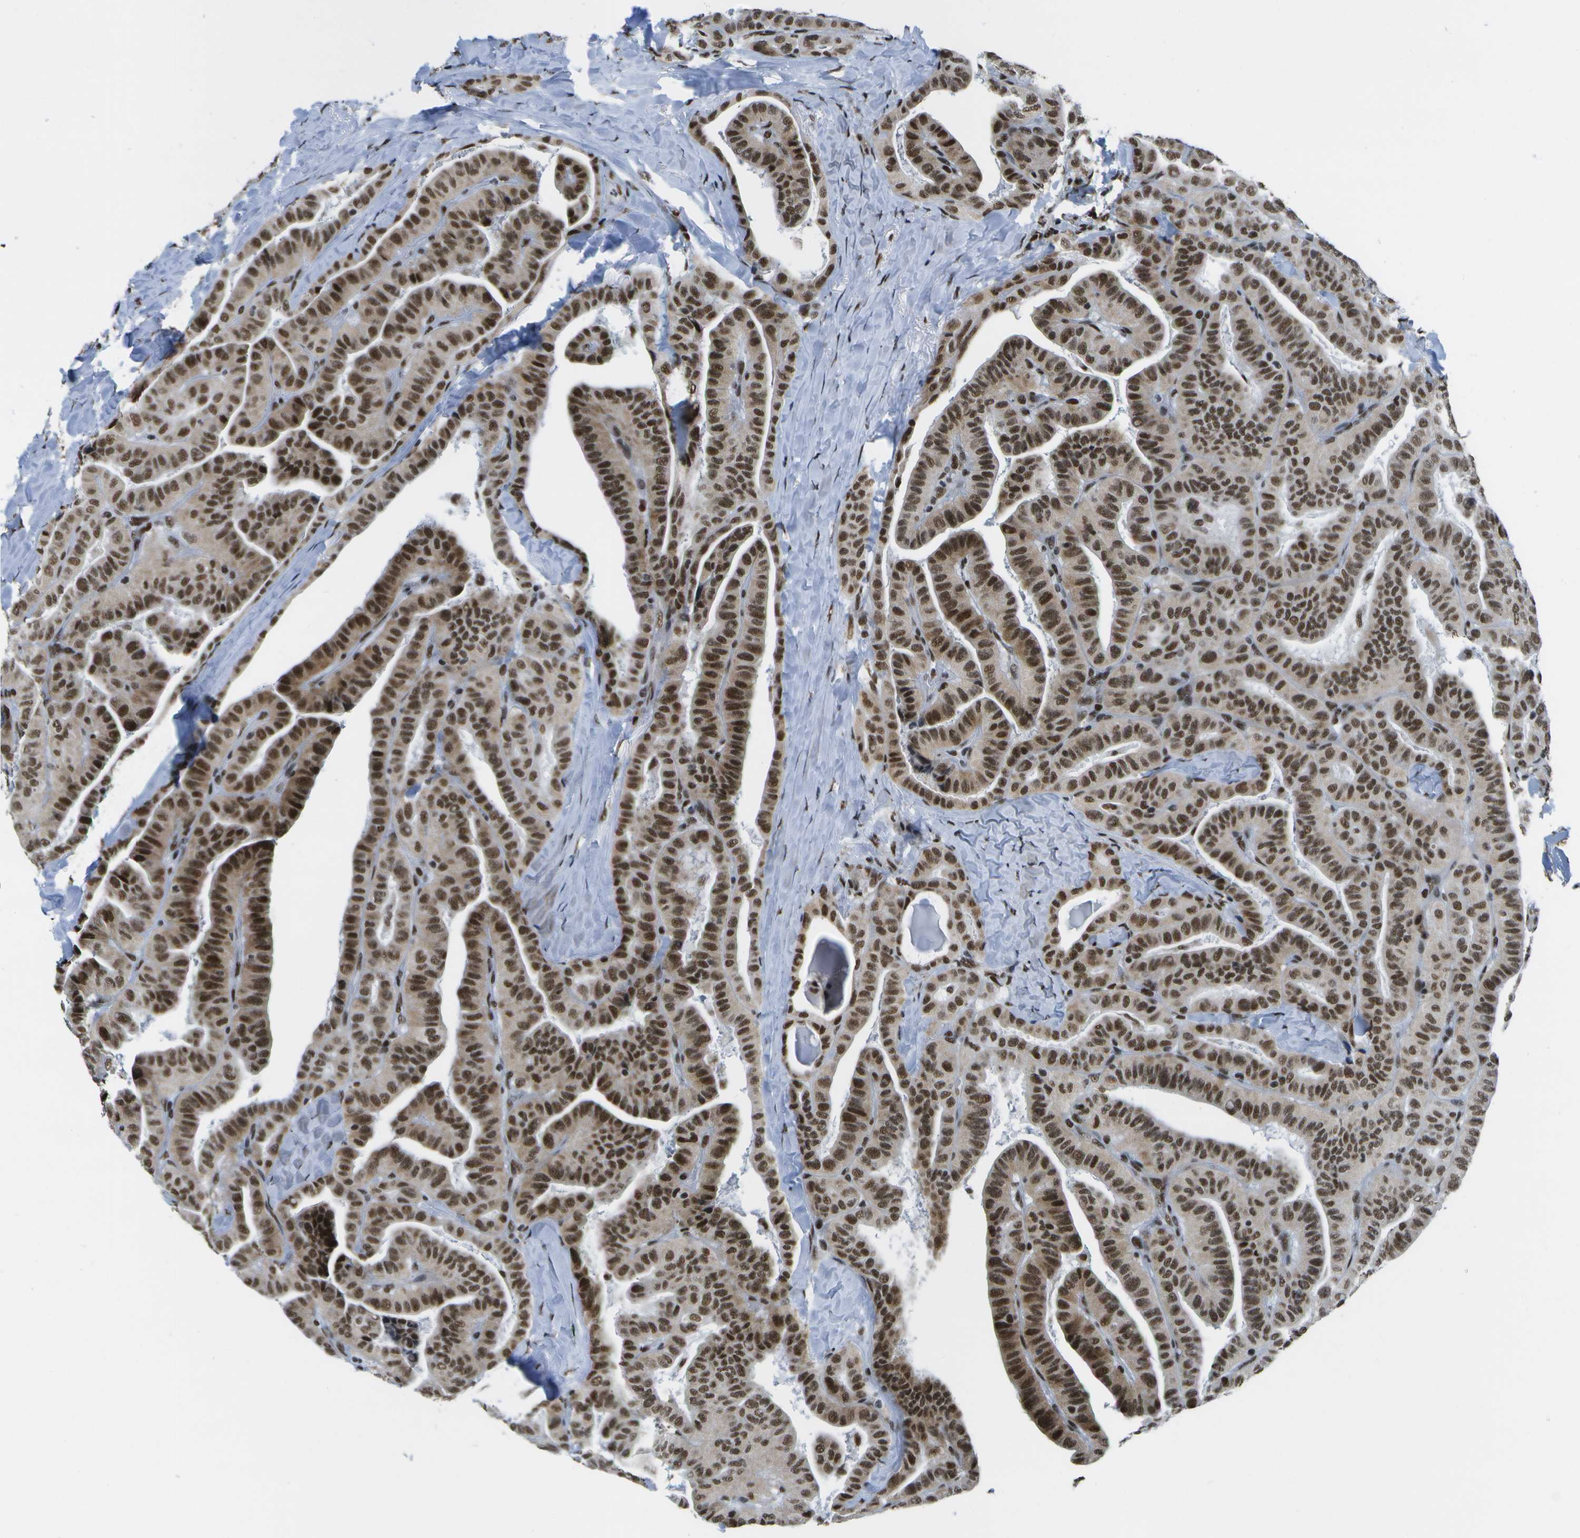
{"staining": {"intensity": "strong", "quantity": ">75%", "location": "nuclear"}, "tissue": "thyroid cancer", "cell_type": "Tumor cells", "image_type": "cancer", "snomed": [{"axis": "morphology", "description": "Papillary adenocarcinoma, NOS"}, {"axis": "topography", "description": "Thyroid gland"}], "caption": "Brown immunohistochemical staining in human thyroid cancer (papillary adenocarcinoma) displays strong nuclear positivity in approximately >75% of tumor cells. (brown staining indicates protein expression, while blue staining denotes nuclei).", "gene": "NSRP1", "patient": {"sex": "male", "age": 77}}